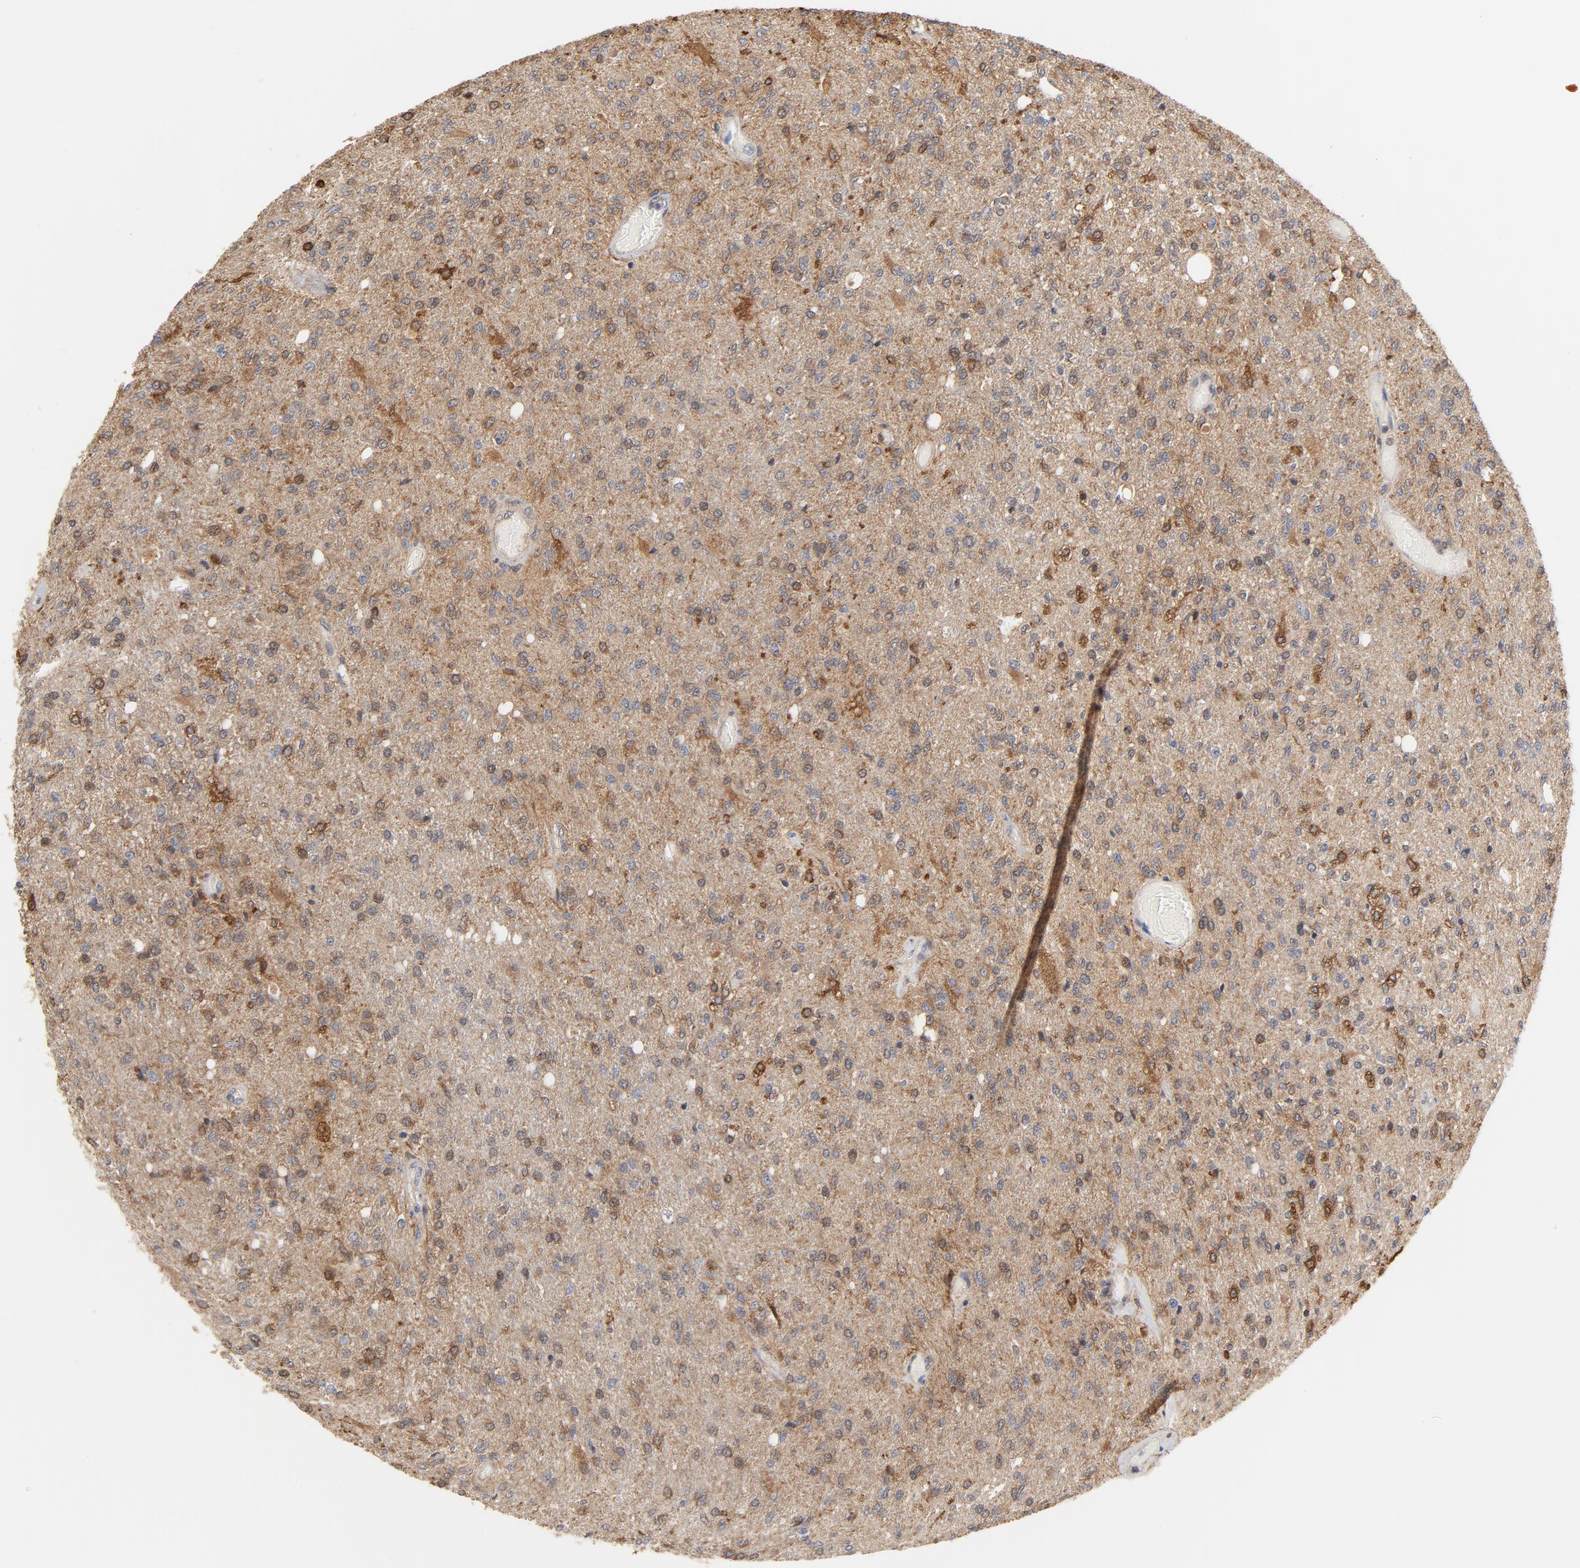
{"staining": {"intensity": "moderate", "quantity": ">75%", "location": "cytoplasmic/membranous"}, "tissue": "glioma", "cell_type": "Tumor cells", "image_type": "cancer", "snomed": [{"axis": "morphology", "description": "Normal tissue, NOS"}, {"axis": "morphology", "description": "Glioma, malignant, High grade"}, {"axis": "topography", "description": "Cerebral cortex"}], "caption": "Immunohistochemical staining of human glioma shows moderate cytoplasmic/membranous protein staining in about >75% of tumor cells.", "gene": "RAPGEF4", "patient": {"sex": "male", "age": 77}}